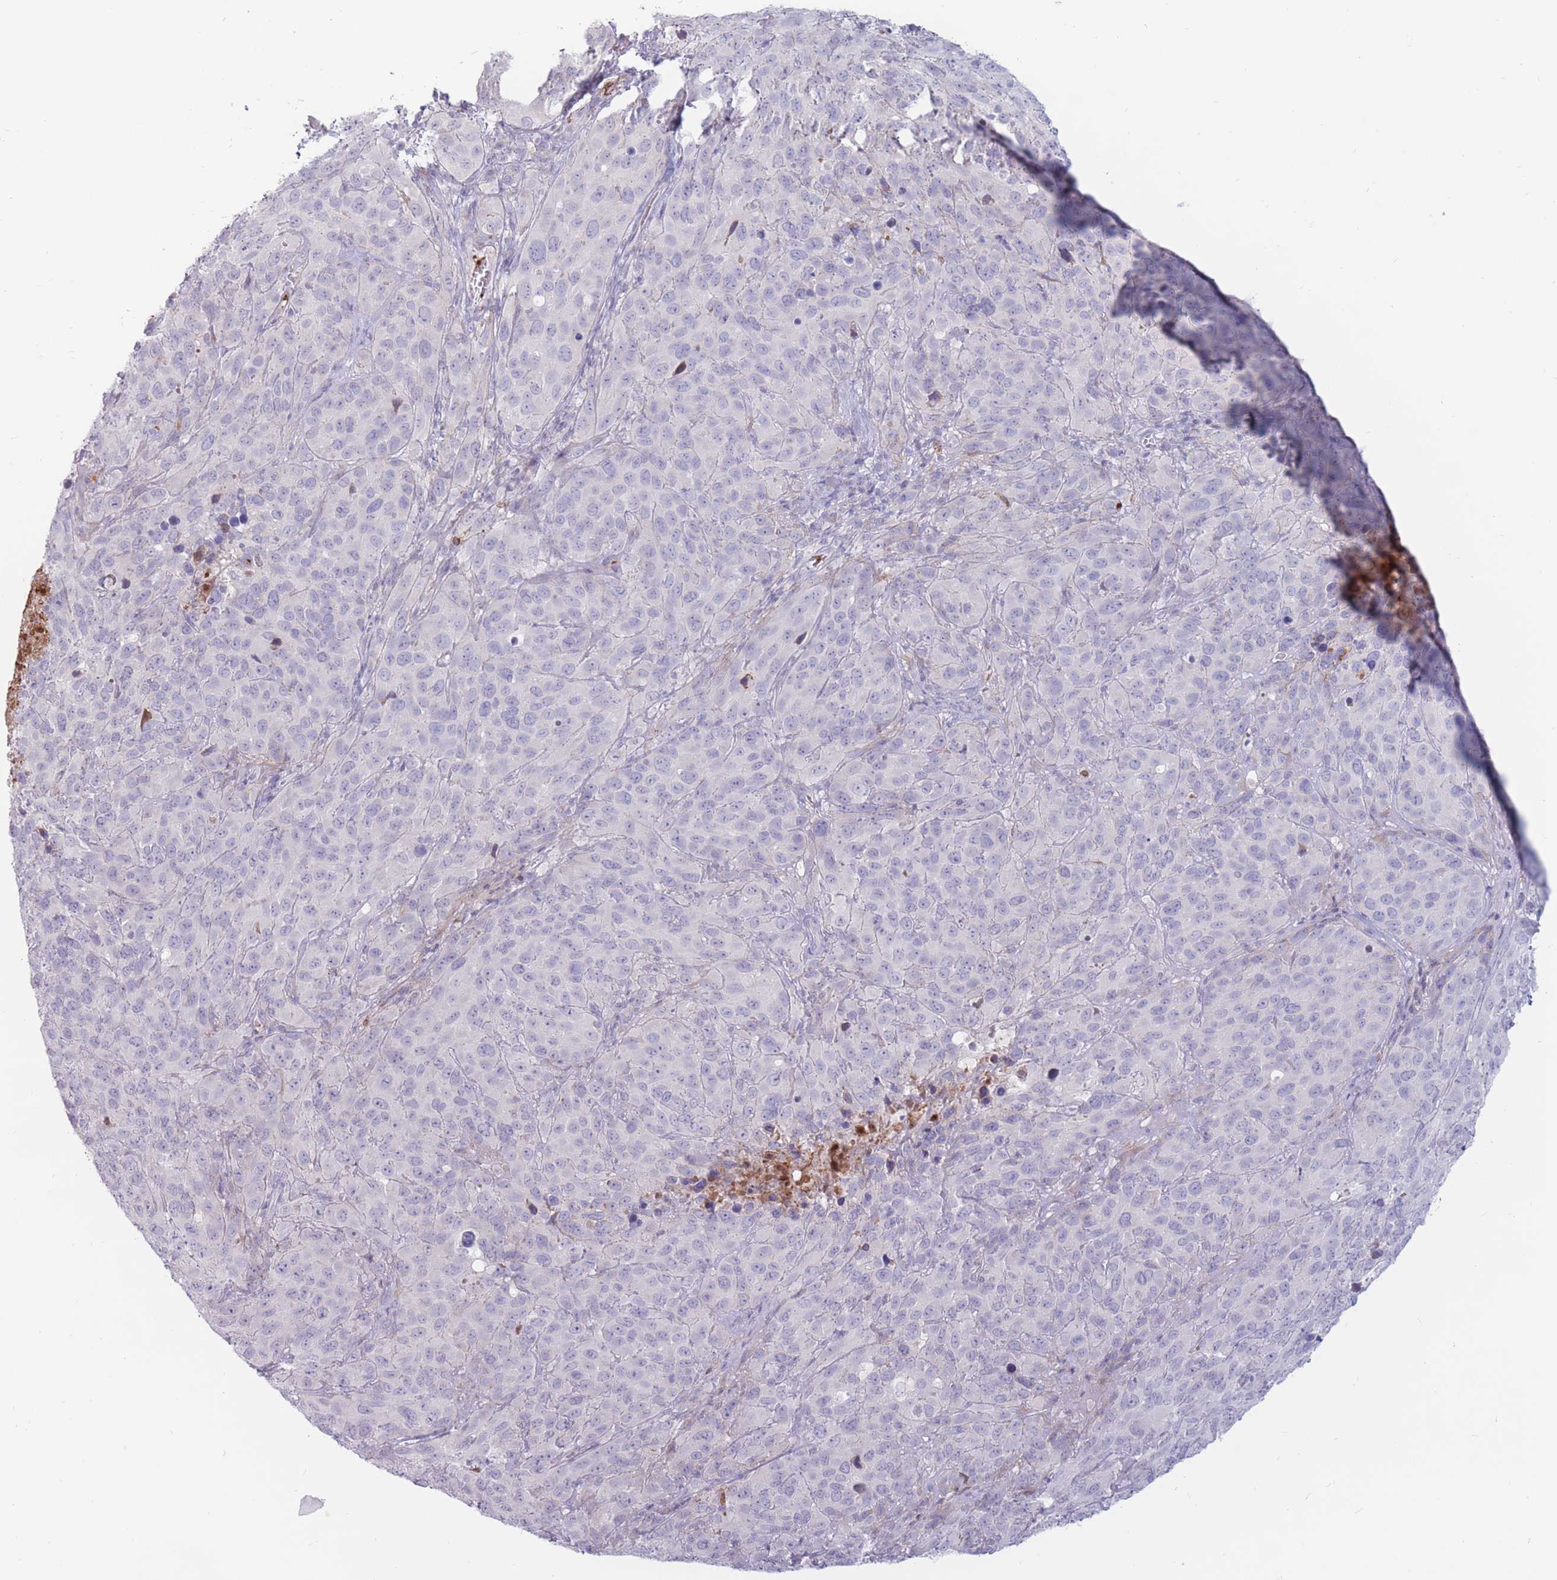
{"staining": {"intensity": "negative", "quantity": "none", "location": "none"}, "tissue": "cervical cancer", "cell_type": "Tumor cells", "image_type": "cancer", "snomed": [{"axis": "morphology", "description": "Squamous cell carcinoma, NOS"}, {"axis": "topography", "description": "Cervix"}], "caption": "Immunohistochemistry (IHC) image of cervical squamous cell carcinoma stained for a protein (brown), which exhibits no staining in tumor cells.", "gene": "PTGDR", "patient": {"sex": "female", "age": 51}}